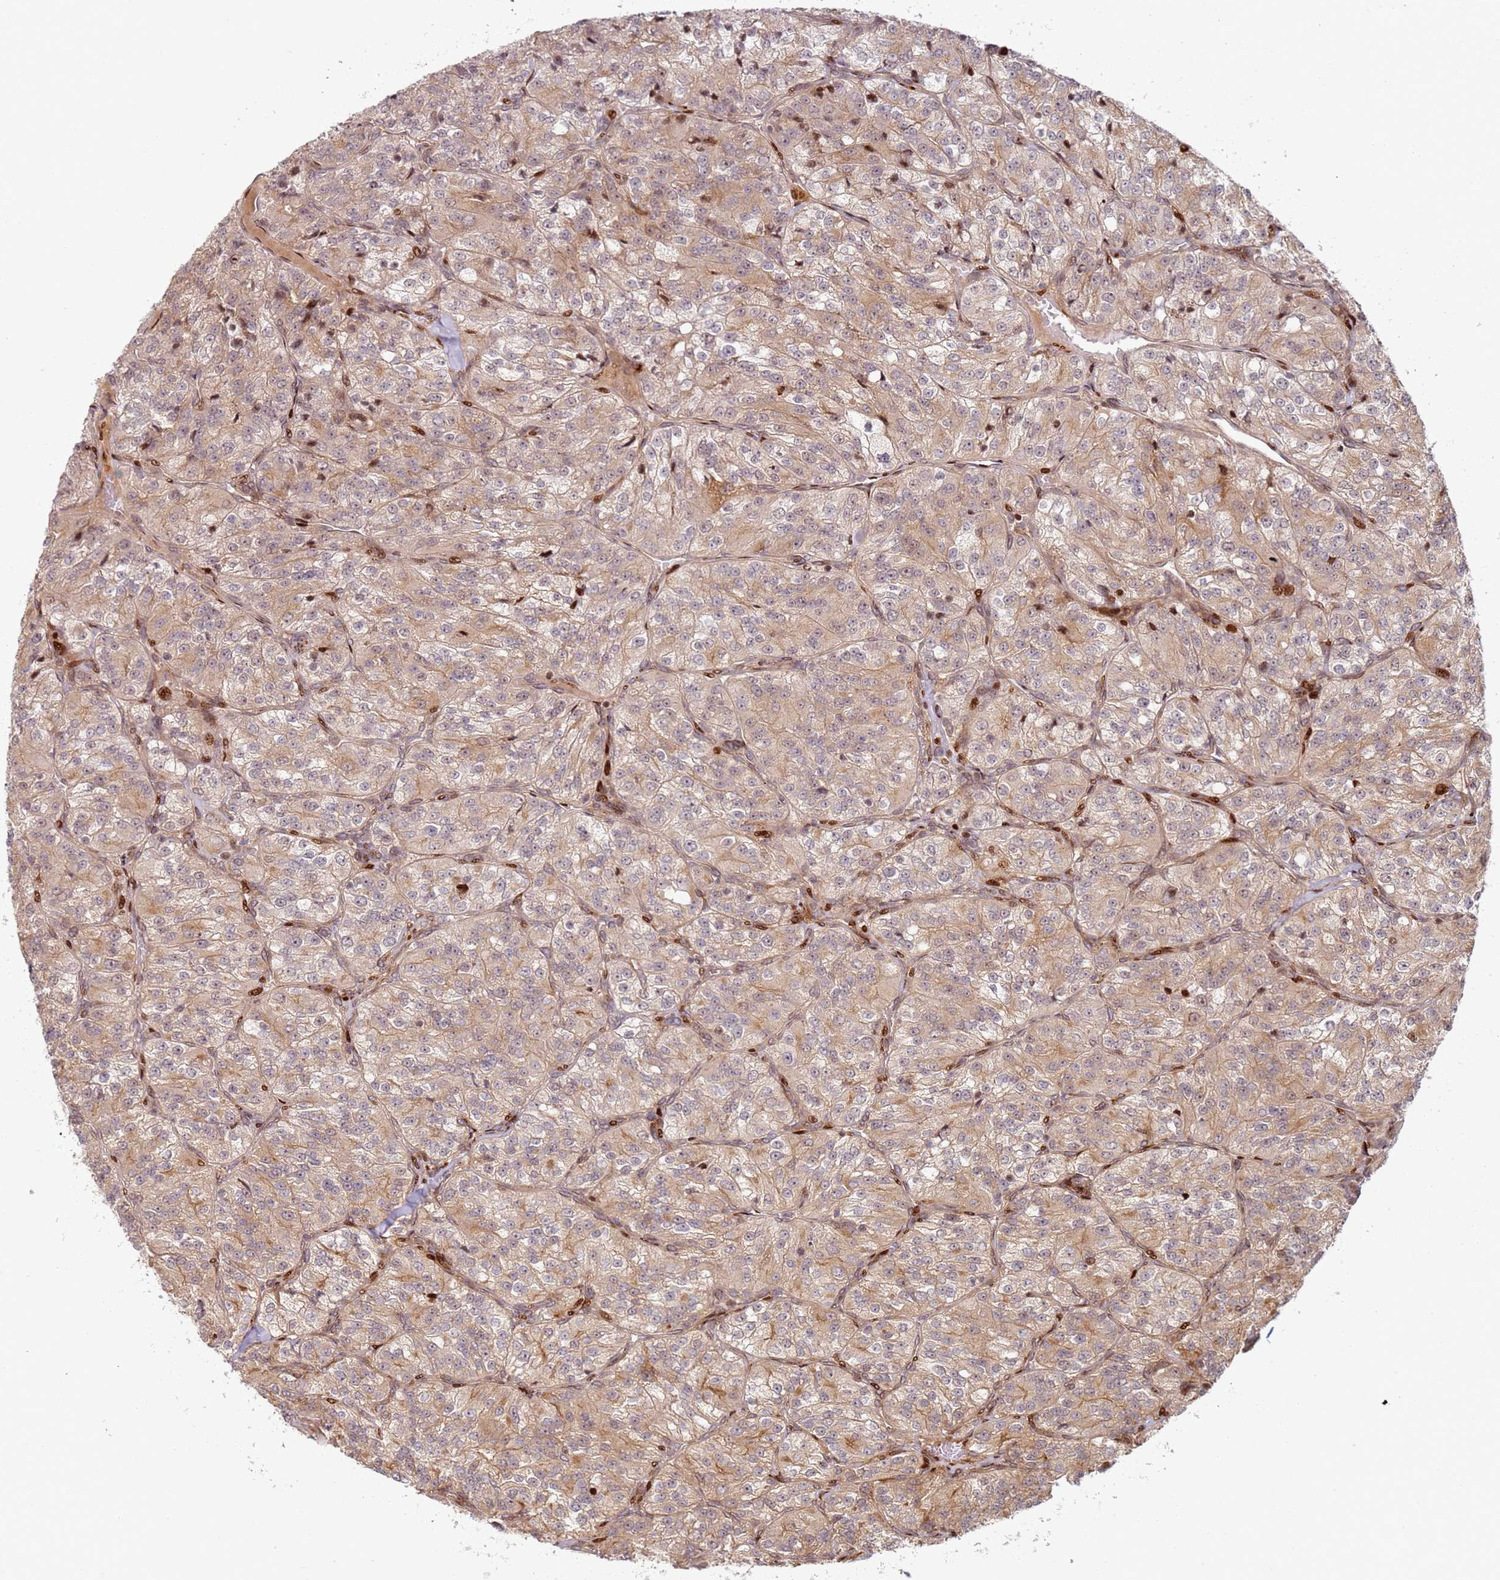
{"staining": {"intensity": "moderate", "quantity": ">75%", "location": "cytoplasmic/membranous"}, "tissue": "renal cancer", "cell_type": "Tumor cells", "image_type": "cancer", "snomed": [{"axis": "morphology", "description": "Adenocarcinoma, NOS"}, {"axis": "topography", "description": "Kidney"}], "caption": "Adenocarcinoma (renal) tissue displays moderate cytoplasmic/membranous positivity in about >75% of tumor cells", "gene": "TMEM233", "patient": {"sex": "female", "age": 63}}